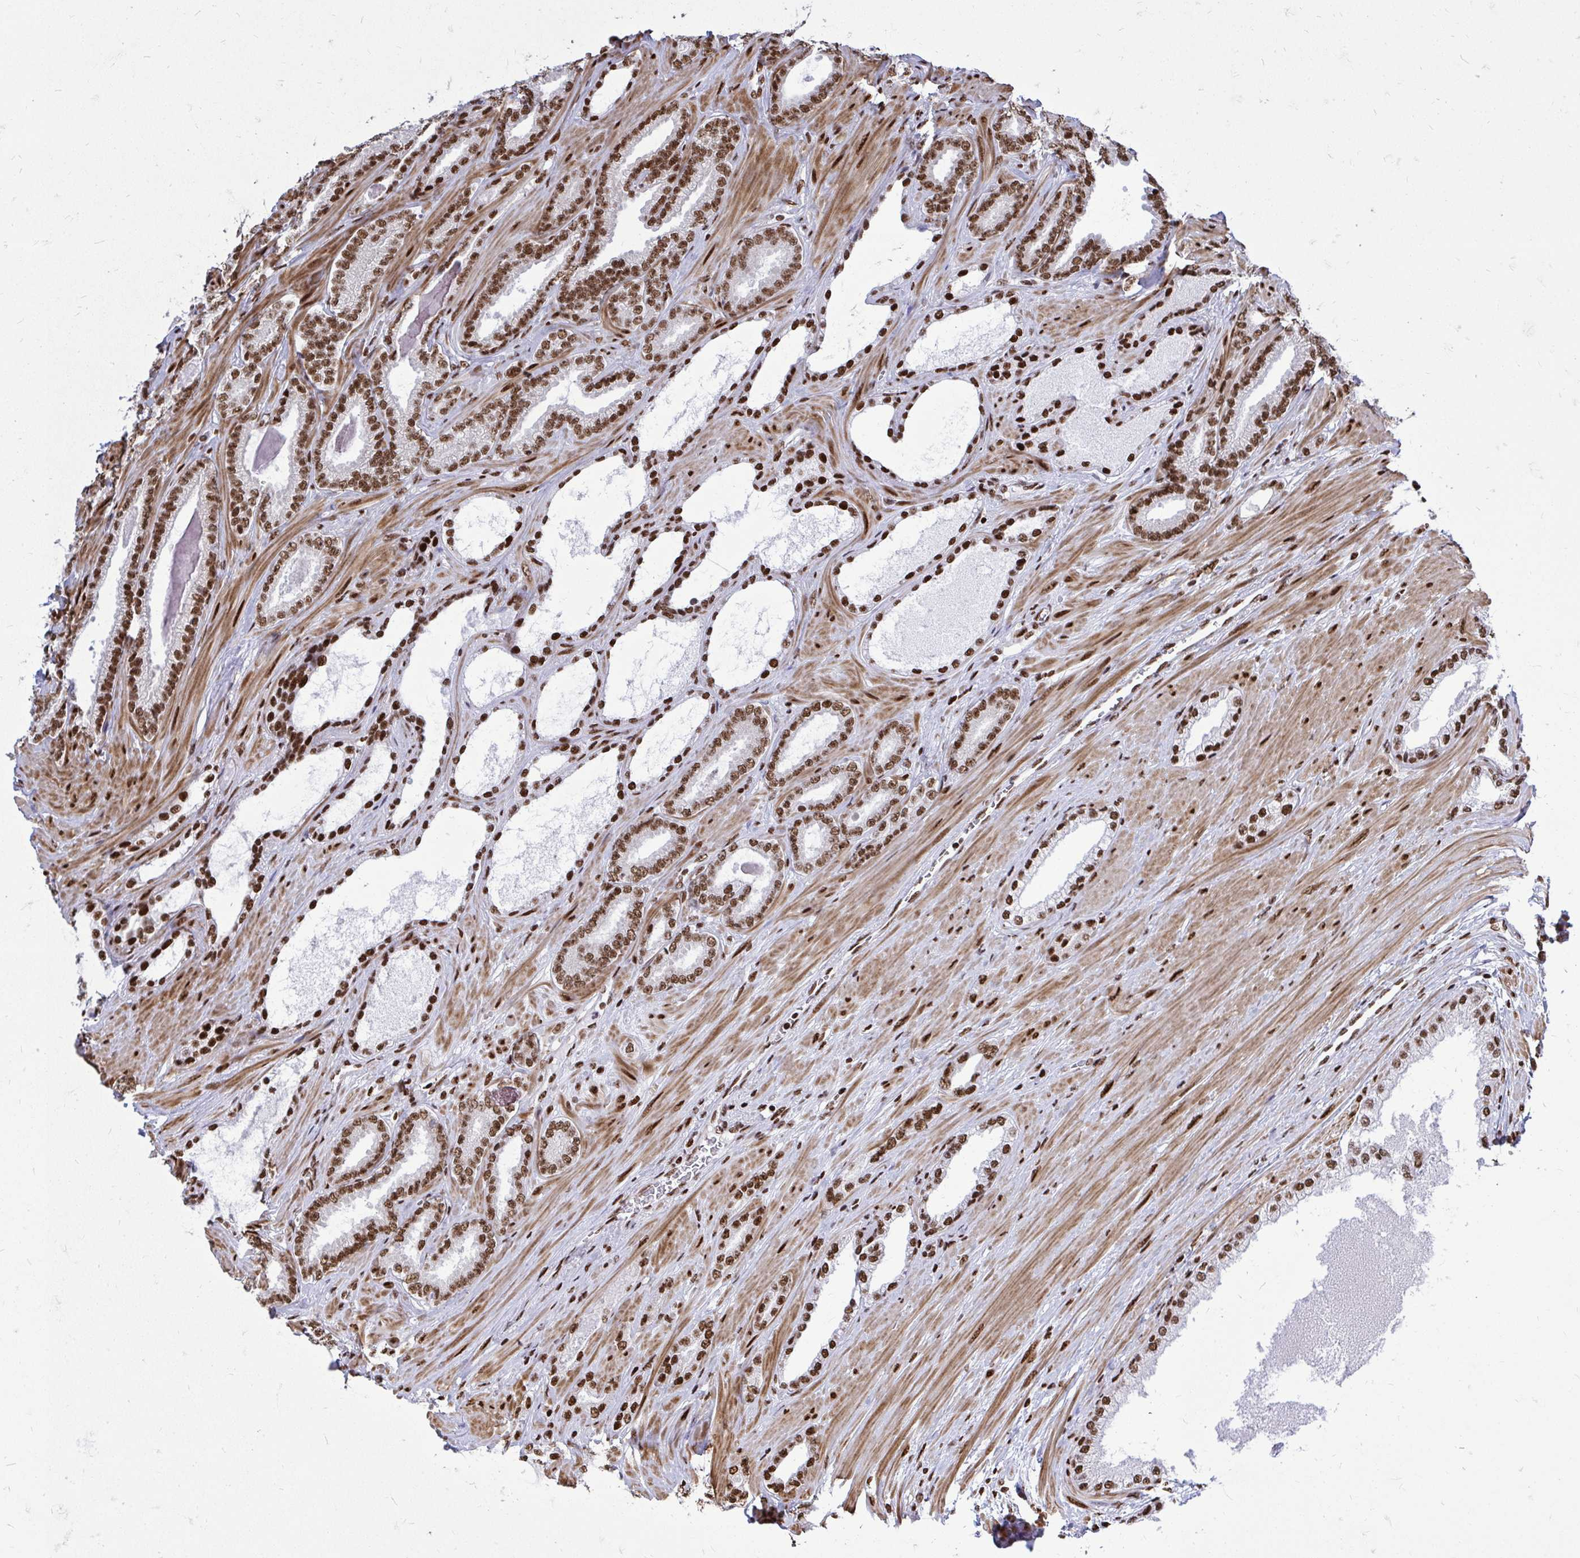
{"staining": {"intensity": "strong", "quantity": ">75%", "location": "nuclear"}, "tissue": "prostate cancer", "cell_type": "Tumor cells", "image_type": "cancer", "snomed": [{"axis": "morphology", "description": "Adenocarcinoma, Low grade"}, {"axis": "topography", "description": "Prostate"}], "caption": "DAB immunohistochemical staining of human prostate cancer displays strong nuclear protein expression in about >75% of tumor cells. (IHC, brightfield microscopy, high magnification).", "gene": "TBL1Y", "patient": {"sex": "male", "age": 61}}